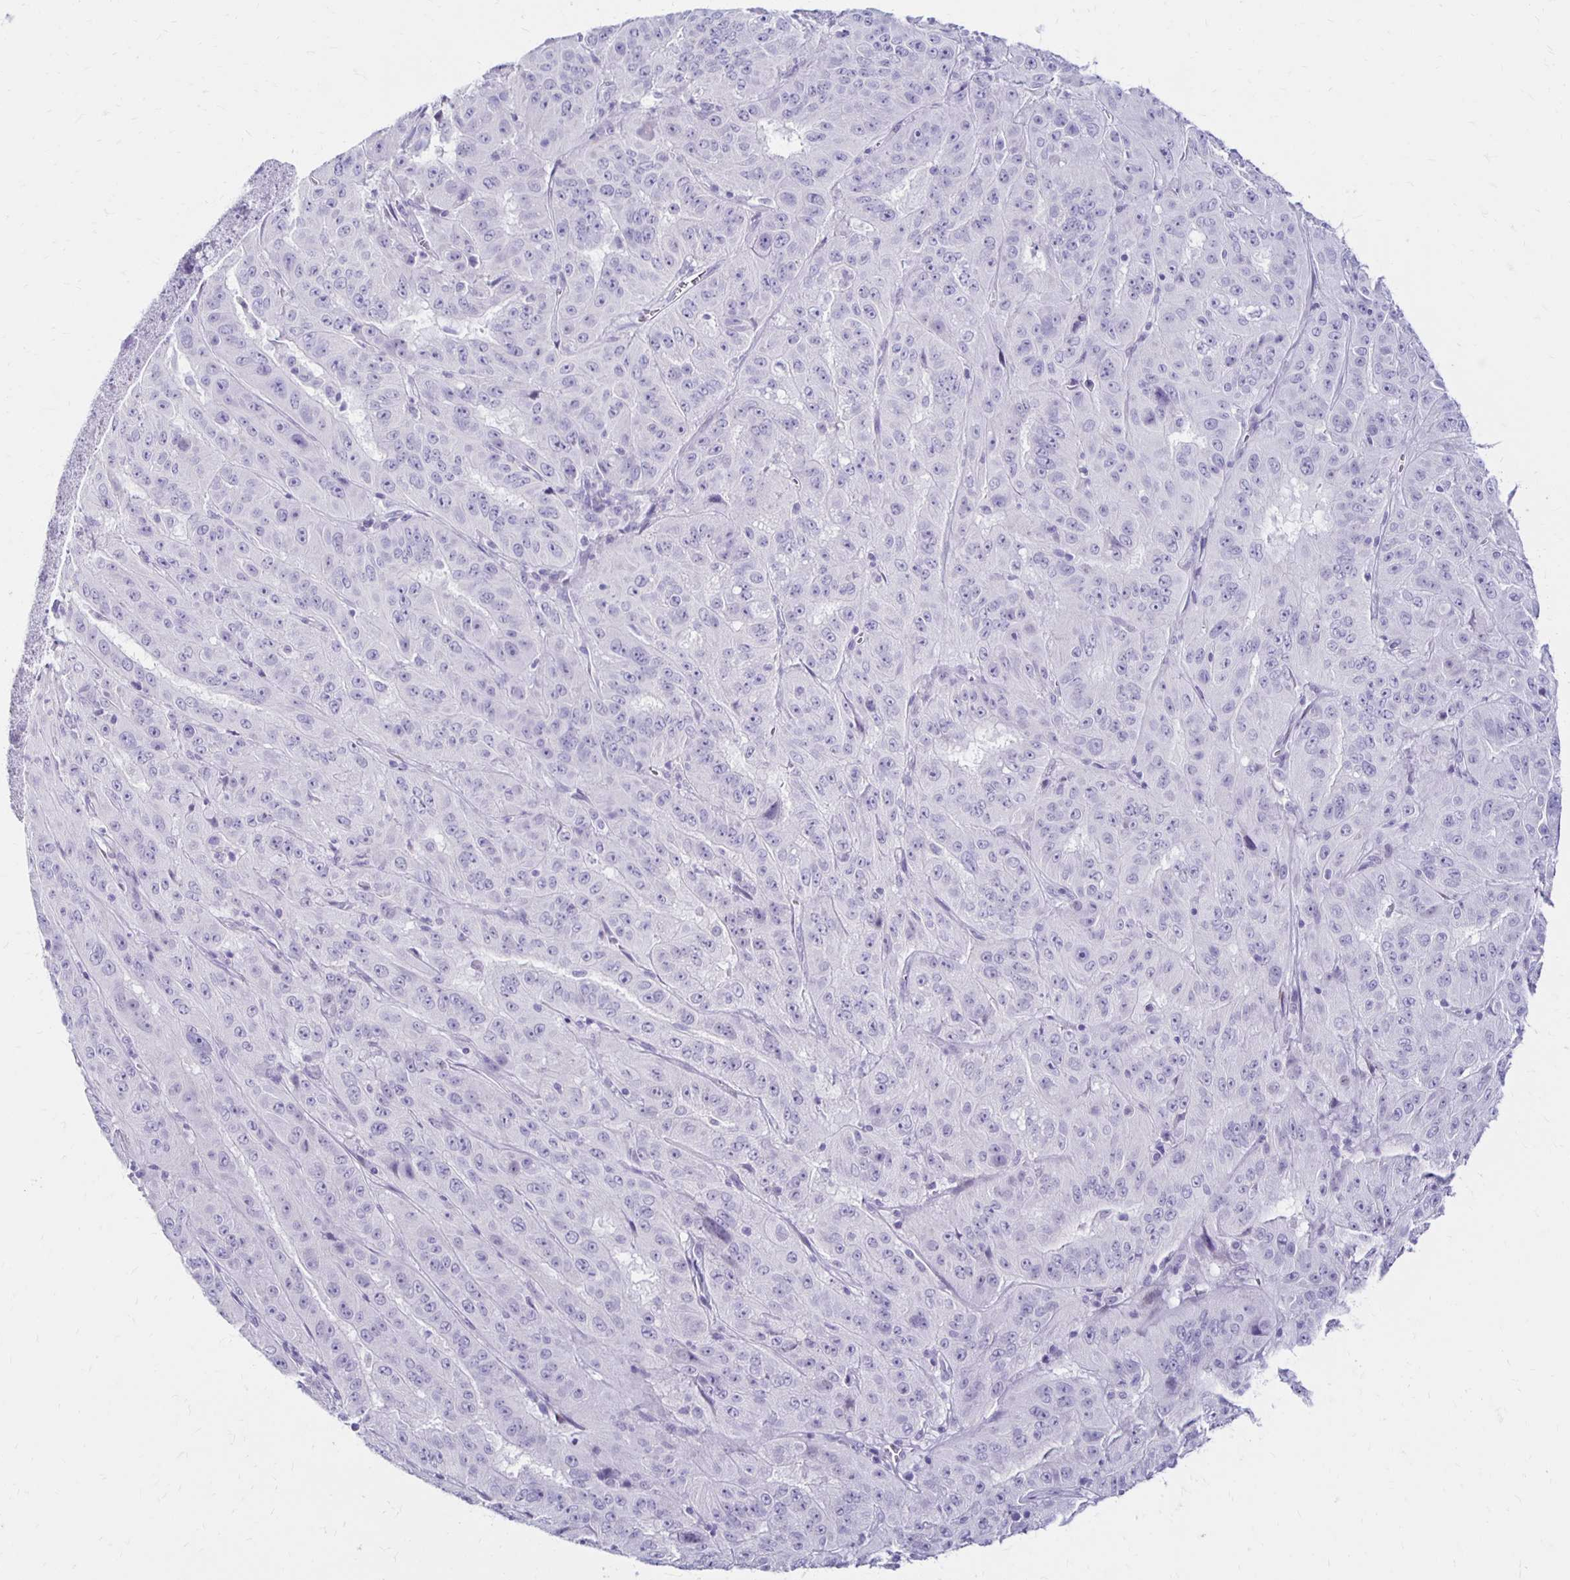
{"staining": {"intensity": "negative", "quantity": "none", "location": "none"}, "tissue": "pancreatic cancer", "cell_type": "Tumor cells", "image_type": "cancer", "snomed": [{"axis": "morphology", "description": "Adenocarcinoma, NOS"}, {"axis": "topography", "description": "Pancreas"}], "caption": "Tumor cells are negative for protein expression in human pancreatic adenocarcinoma.", "gene": "RYR1", "patient": {"sex": "male", "age": 63}}